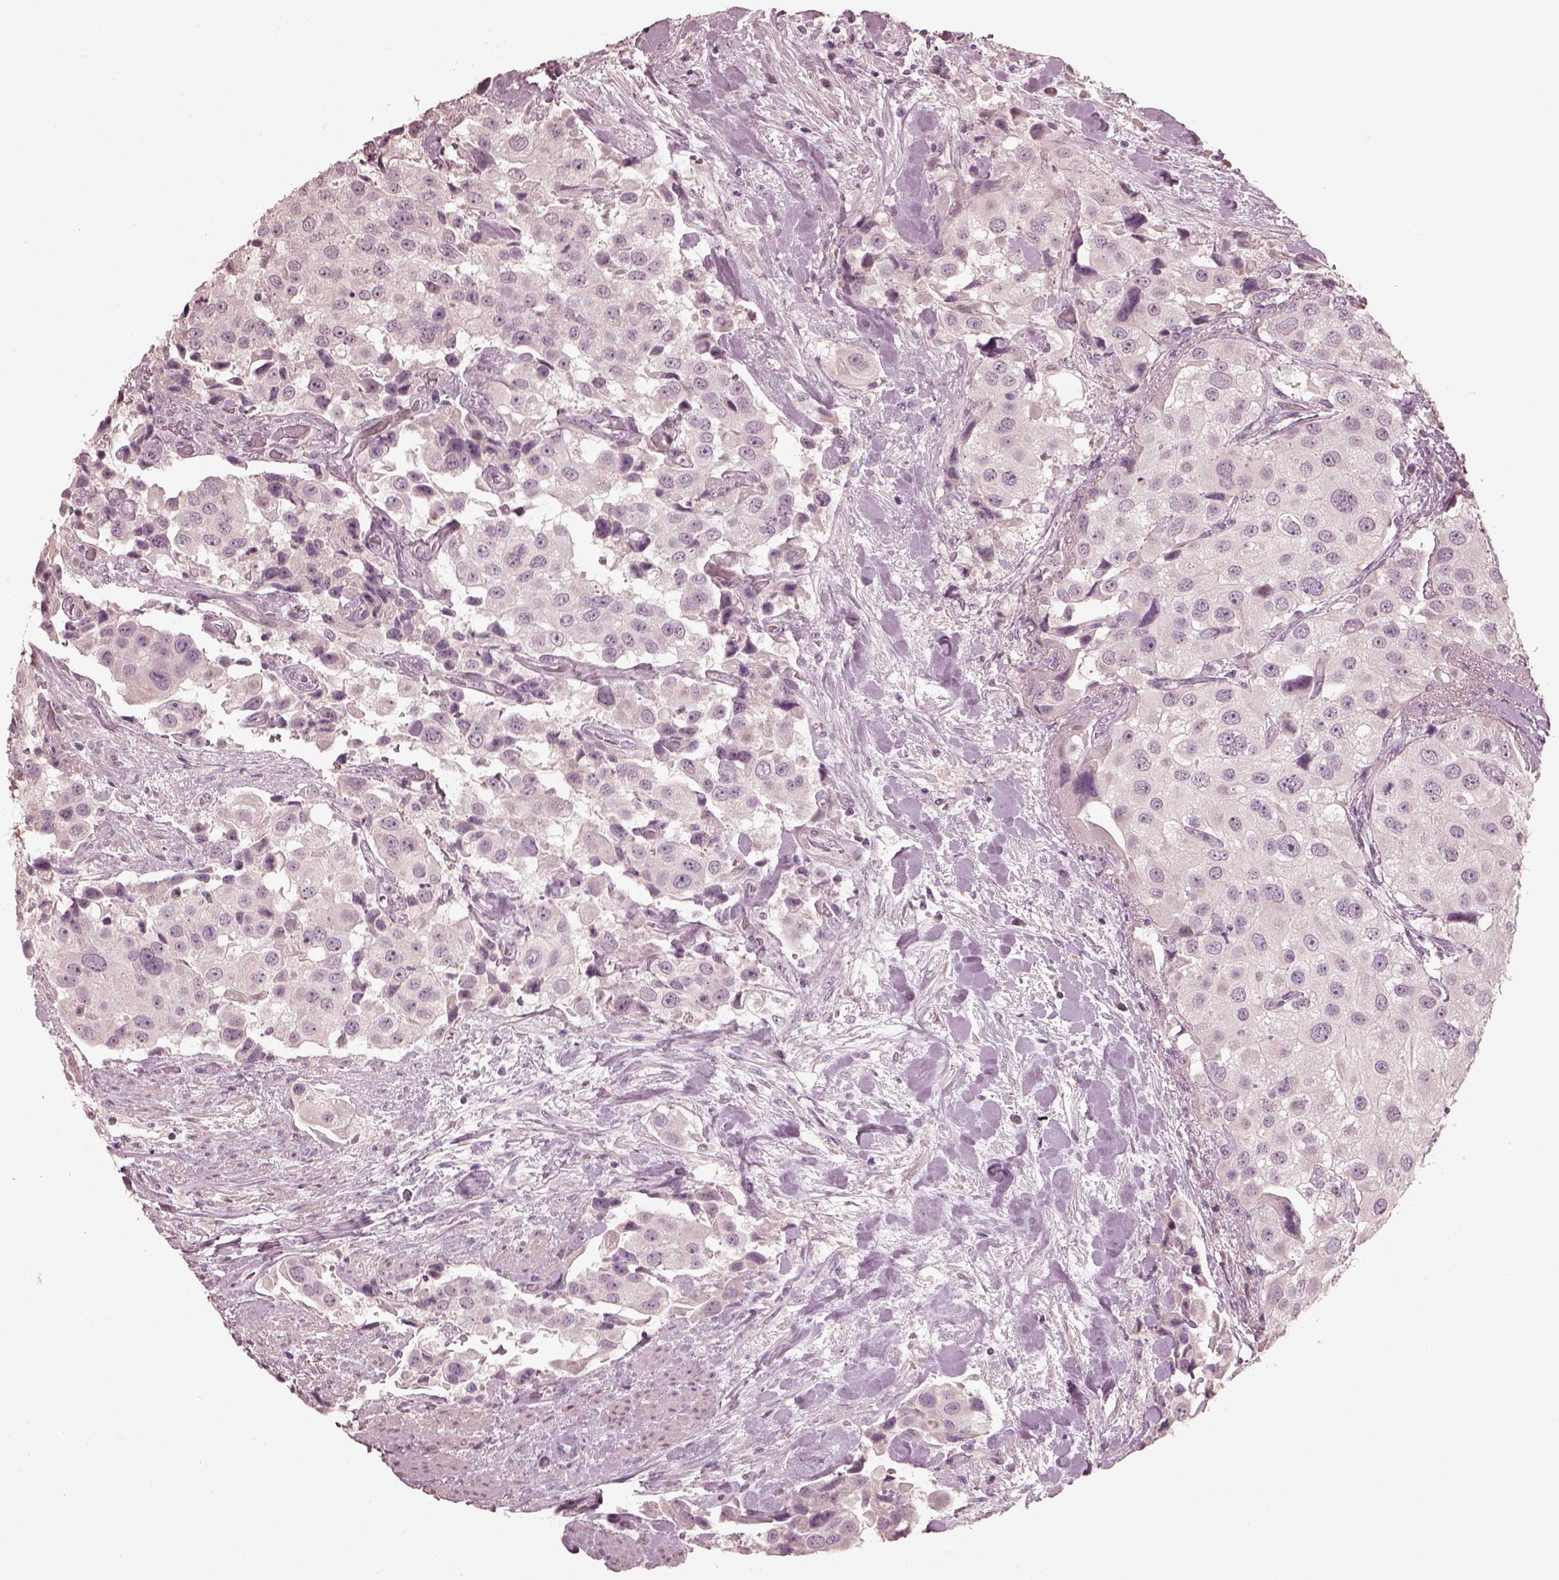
{"staining": {"intensity": "negative", "quantity": "none", "location": "none"}, "tissue": "urothelial cancer", "cell_type": "Tumor cells", "image_type": "cancer", "snomed": [{"axis": "morphology", "description": "Urothelial carcinoma, High grade"}, {"axis": "topography", "description": "Urinary bladder"}], "caption": "Protein analysis of urothelial cancer exhibits no significant staining in tumor cells.", "gene": "OPTC", "patient": {"sex": "female", "age": 64}}